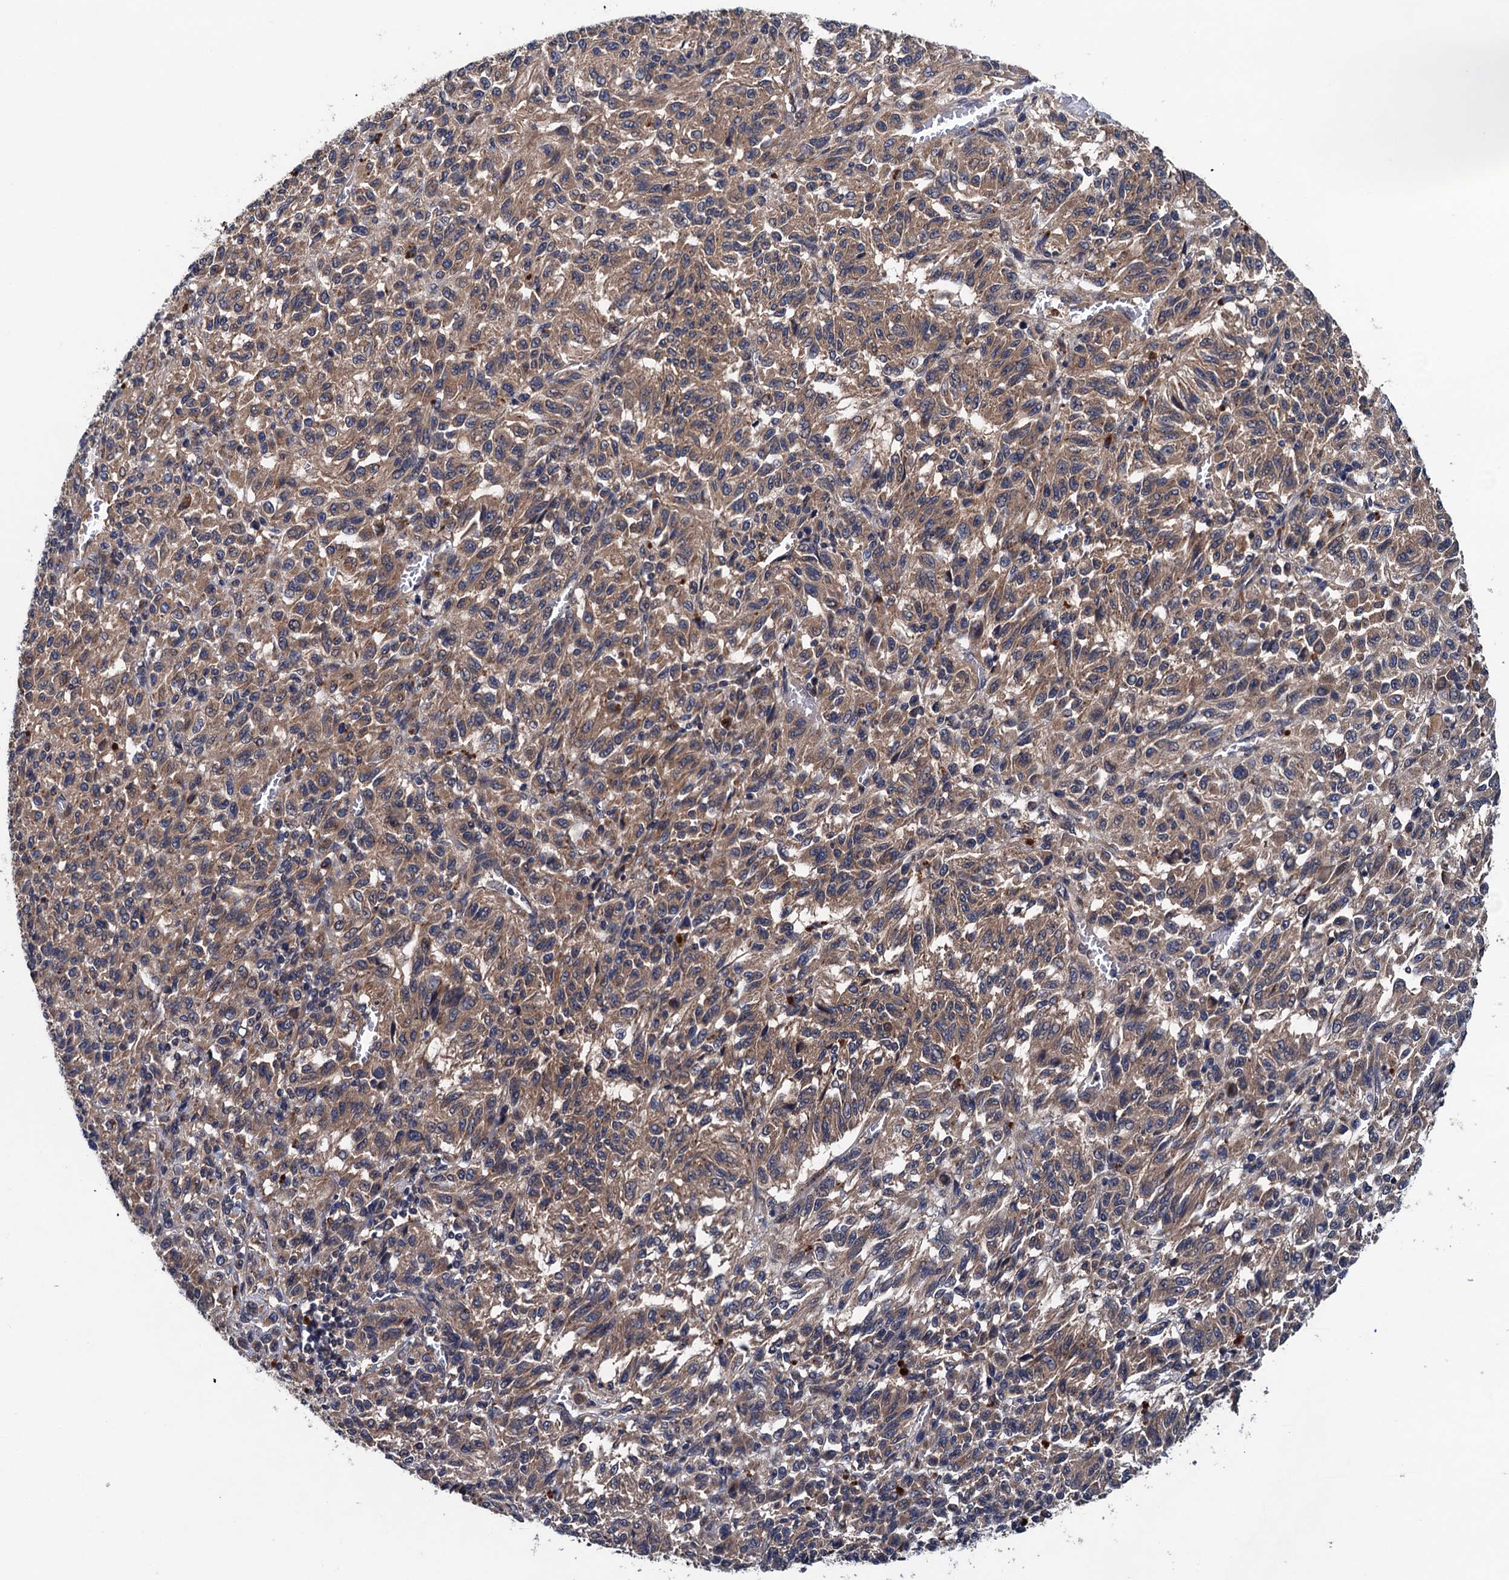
{"staining": {"intensity": "moderate", "quantity": ">75%", "location": "cytoplasmic/membranous"}, "tissue": "melanoma", "cell_type": "Tumor cells", "image_type": "cancer", "snomed": [{"axis": "morphology", "description": "Malignant melanoma, Metastatic site"}, {"axis": "topography", "description": "Lung"}], "caption": "Malignant melanoma (metastatic site) stained with DAB immunohistochemistry (IHC) displays medium levels of moderate cytoplasmic/membranous staining in approximately >75% of tumor cells.", "gene": "BLTP3B", "patient": {"sex": "male", "age": 64}}